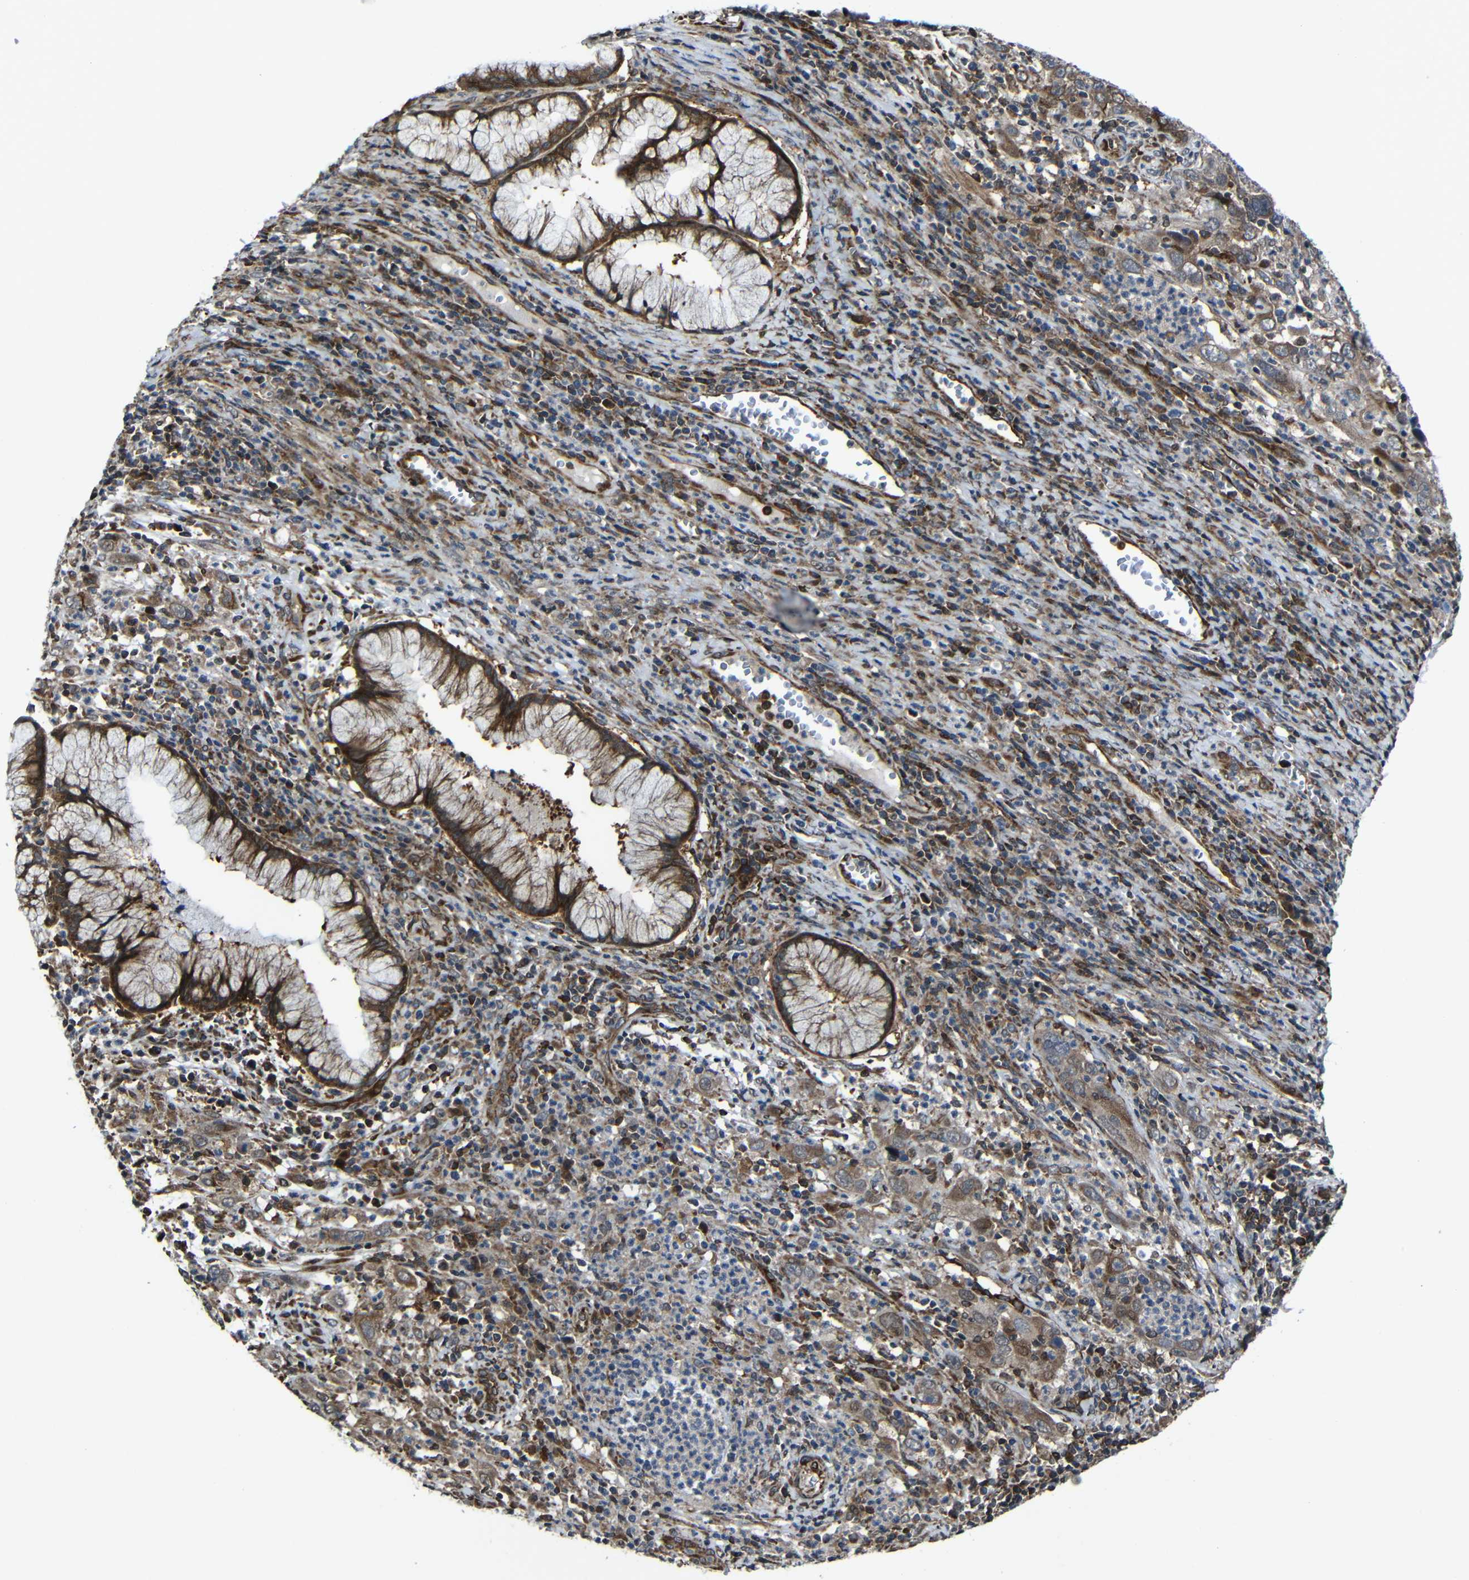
{"staining": {"intensity": "moderate", "quantity": ">75%", "location": "cytoplasmic/membranous"}, "tissue": "cervical cancer", "cell_type": "Tumor cells", "image_type": "cancer", "snomed": [{"axis": "morphology", "description": "Squamous cell carcinoma, NOS"}, {"axis": "topography", "description": "Cervix"}], "caption": "A brown stain labels moderate cytoplasmic/membranous staining of a protein in human cervical squamous cell carcinoma tumor cells.", "gene": "KIAA0513", "patient": {"sex": "female", "age": 32}}